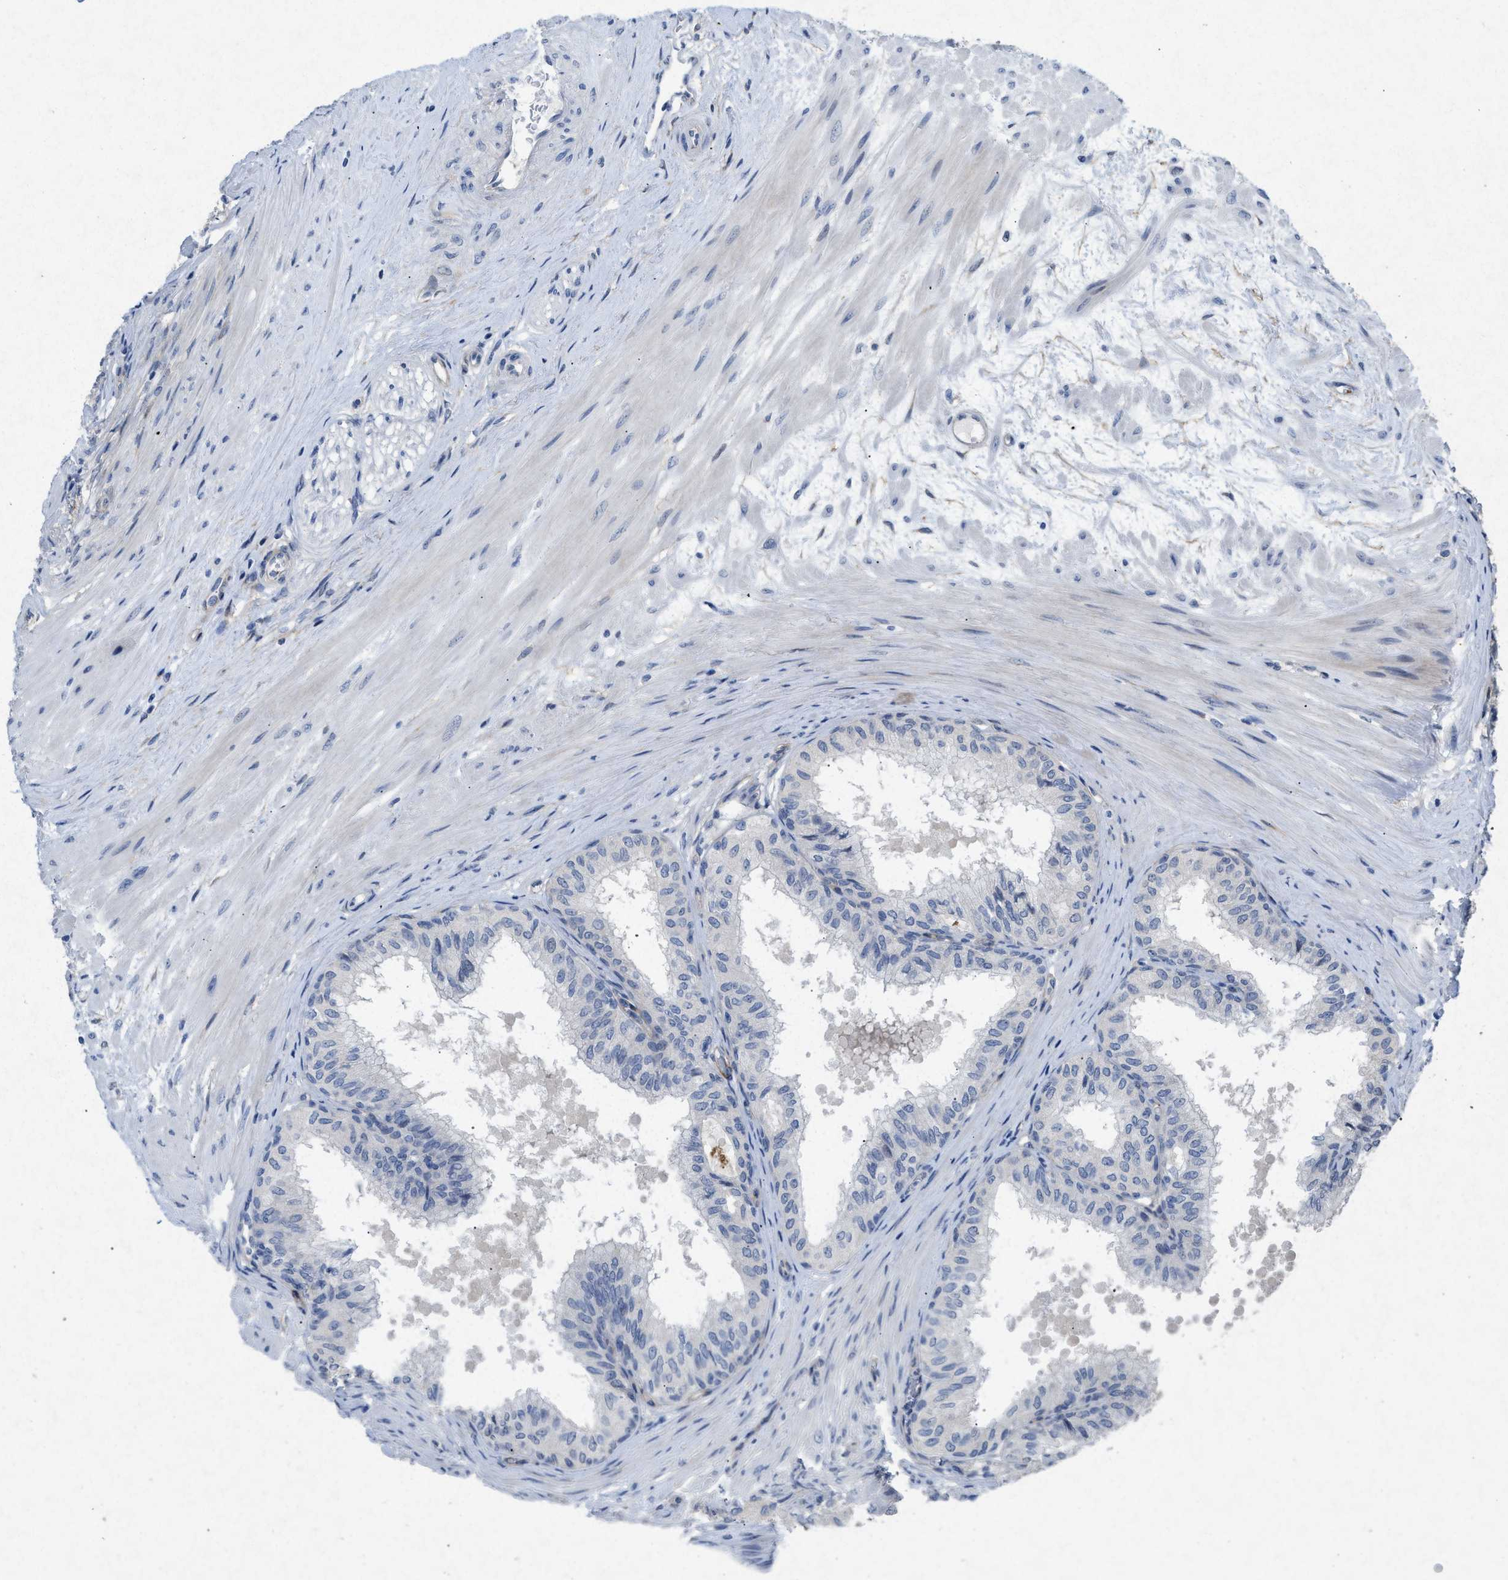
{"staining": {"intensity": "negative", "quantity": "none", "location": "none"}, "tissue": "seminal vesicle", "cell_type": "Glandular cells", "image_type": "normal", "snomed": [{"axis": "morphology", "description": "Normal tissue, NOS"}, {"axis": "topography", "description": "Prostate"}, {"axis": "topography", "description": "Seminal veicle"}], "caption": "High magnification brightfield microscopy of unremarkable seminal vesicle stained with DAB (3,3'-diaminobenzidine) (brown) and counterstained with hematoxylin (blue): glandular cells show no significant staining.", "gene": "PDGFRA", "patient": {"sex": "male", "age": 60}}